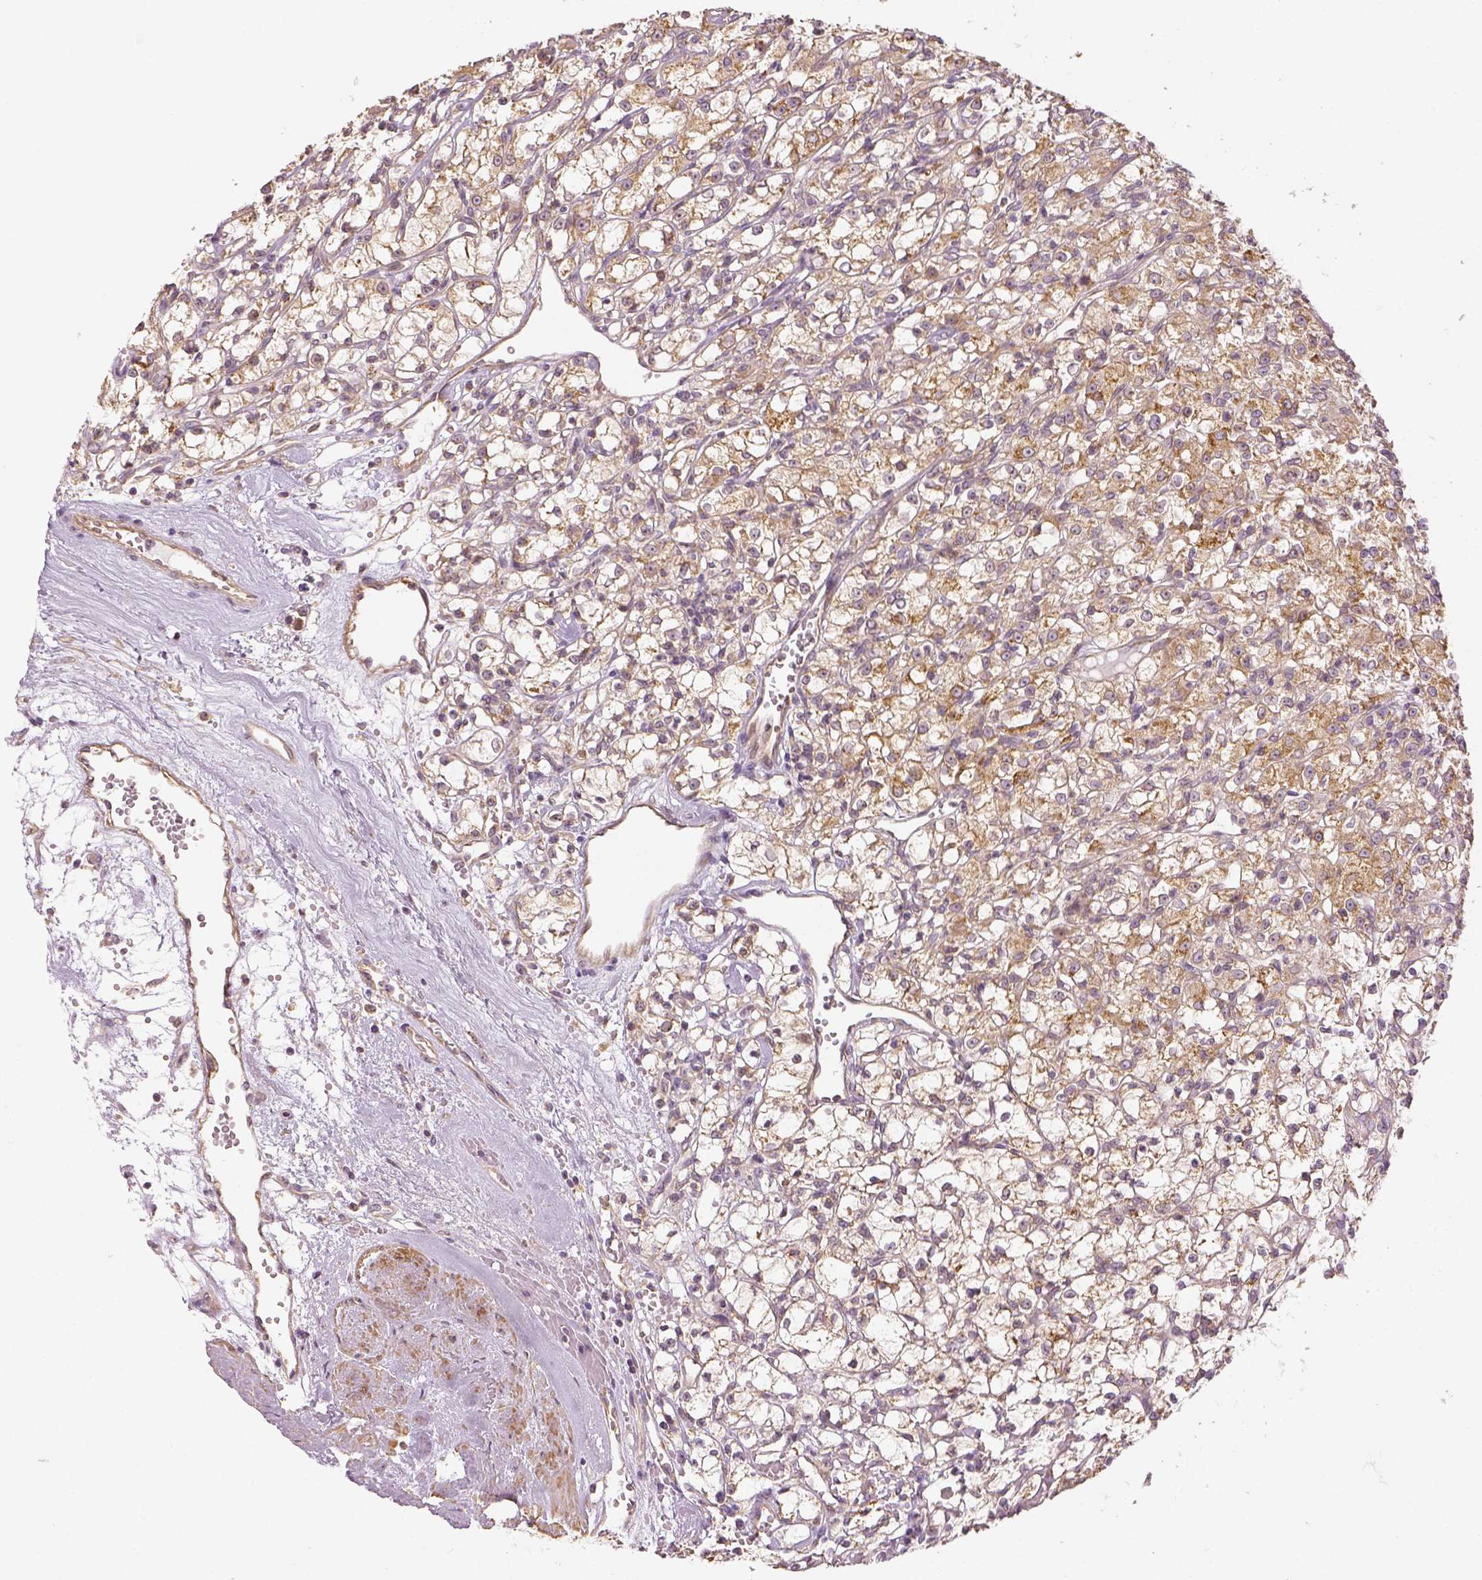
{"staining": {"intensity": "moderate", "quantity": ">75%", "location": "cytoplasmic/membranous"}, "tissue": "renal cancer", "cell_type": "Tumor cells", "image_type": "cancer", "snomed": [{"axis": "morphology", "description": "Adenocarcinoma, NOS"}, {"axis": "topography", "description": "Kidney"}], "caption": "Immunohistochemistry (IHC) (DAB) staining of human renal cancer demonstrates moderate cytoplasmic/membranous protein positivity in approximately >75% of tumor cells. (IHC, brightfield microscopy, high magnification).", "gene": "PAIP1", "patient": {"sex": "female", "age": 59}}